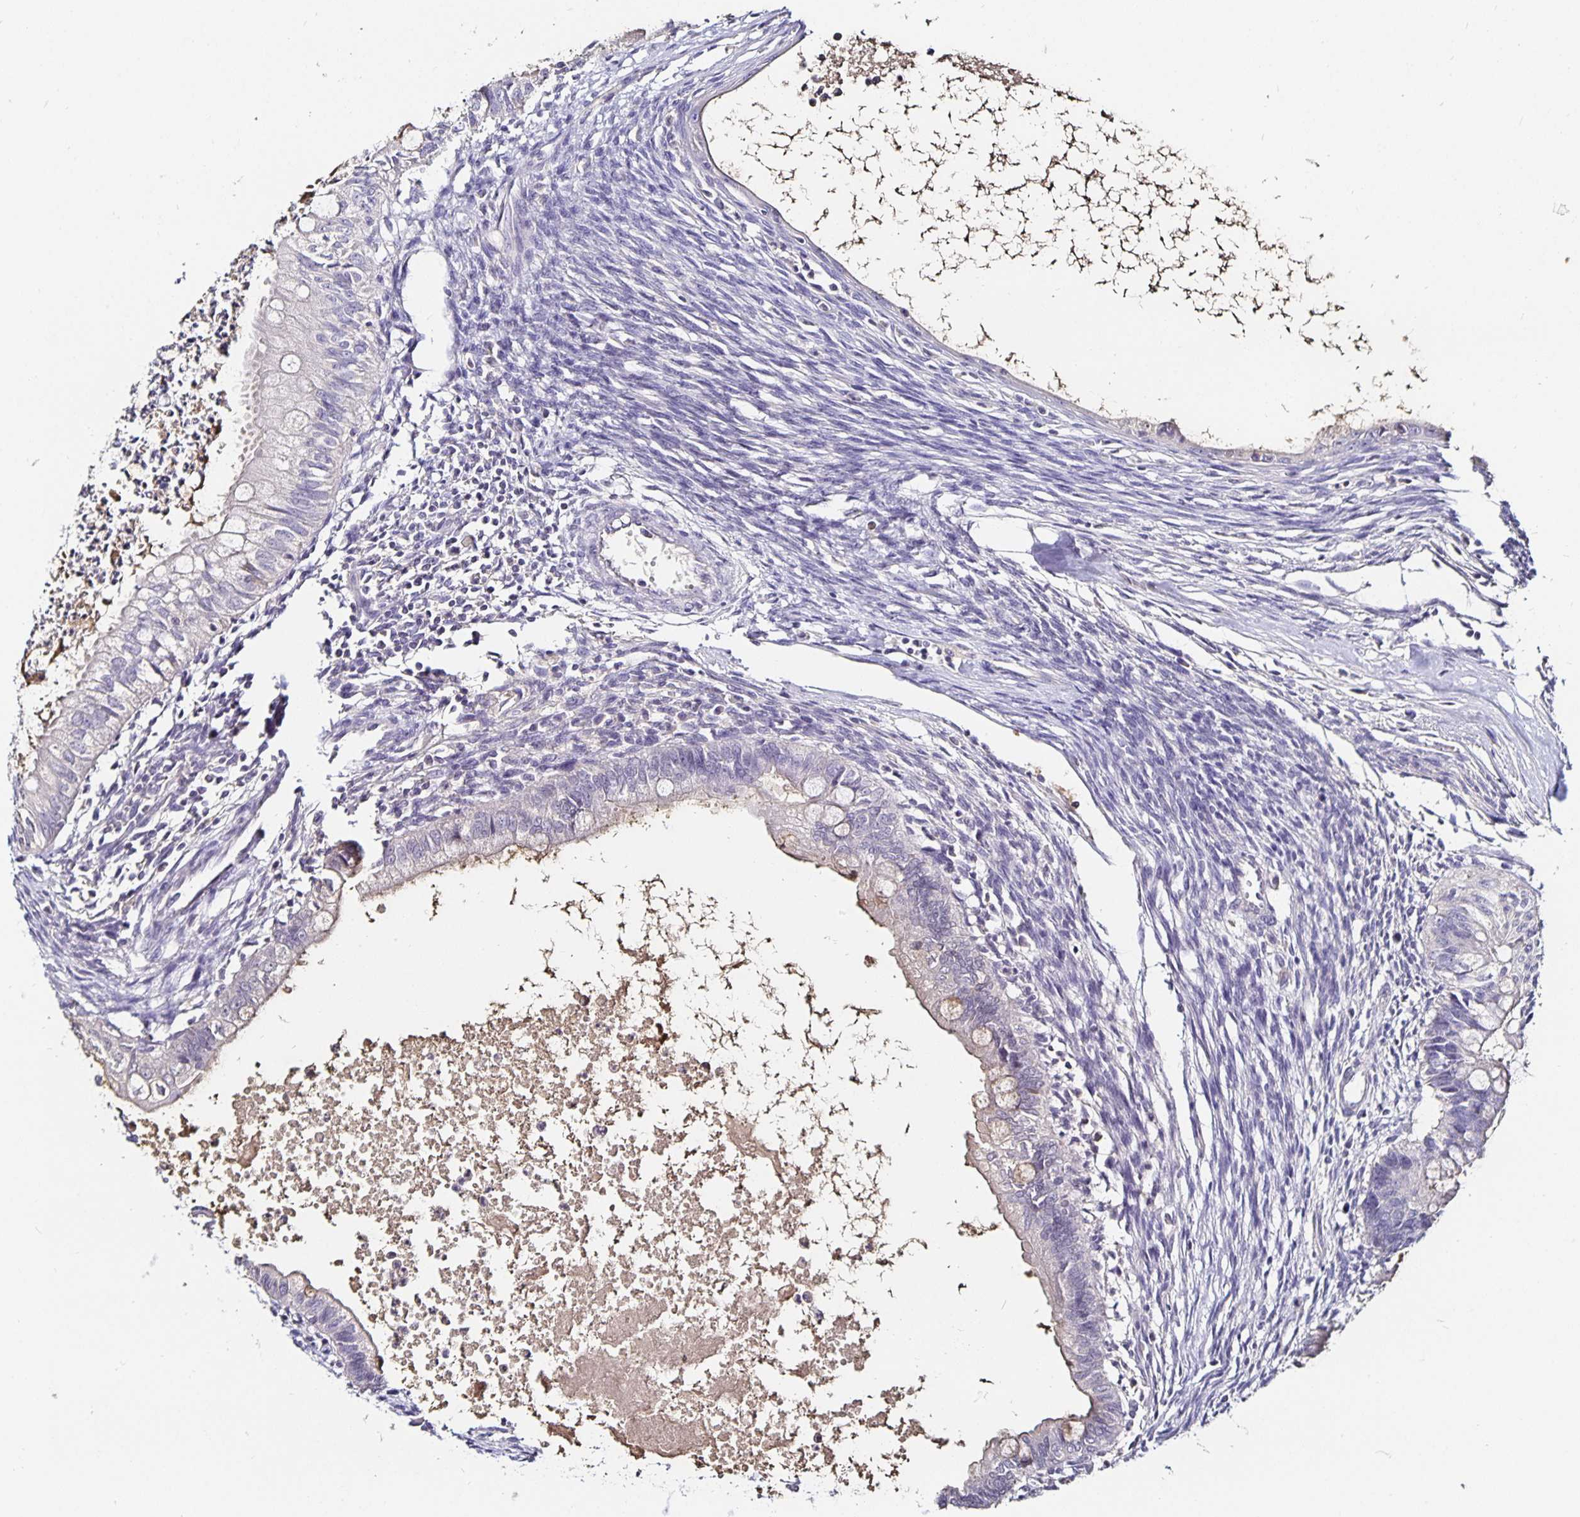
{"staining": {"intensity": "negative", "quantity": "none", "location": "none"}, "tissue": "testis cancer", "cell_type": "Tumor cells", "image_type": "cancer", "snomed": [{"axis": "morphology", "description": "Carcinoma, Embryonal, NOS"}, {"axis": "topography", "description": "Testis"}], "caption": "Tumor cells are negative for brown protein staining in embryonal carcinoma (testis).", "gene": "TTR", "patient": {"sex": "male", "age": 37}}